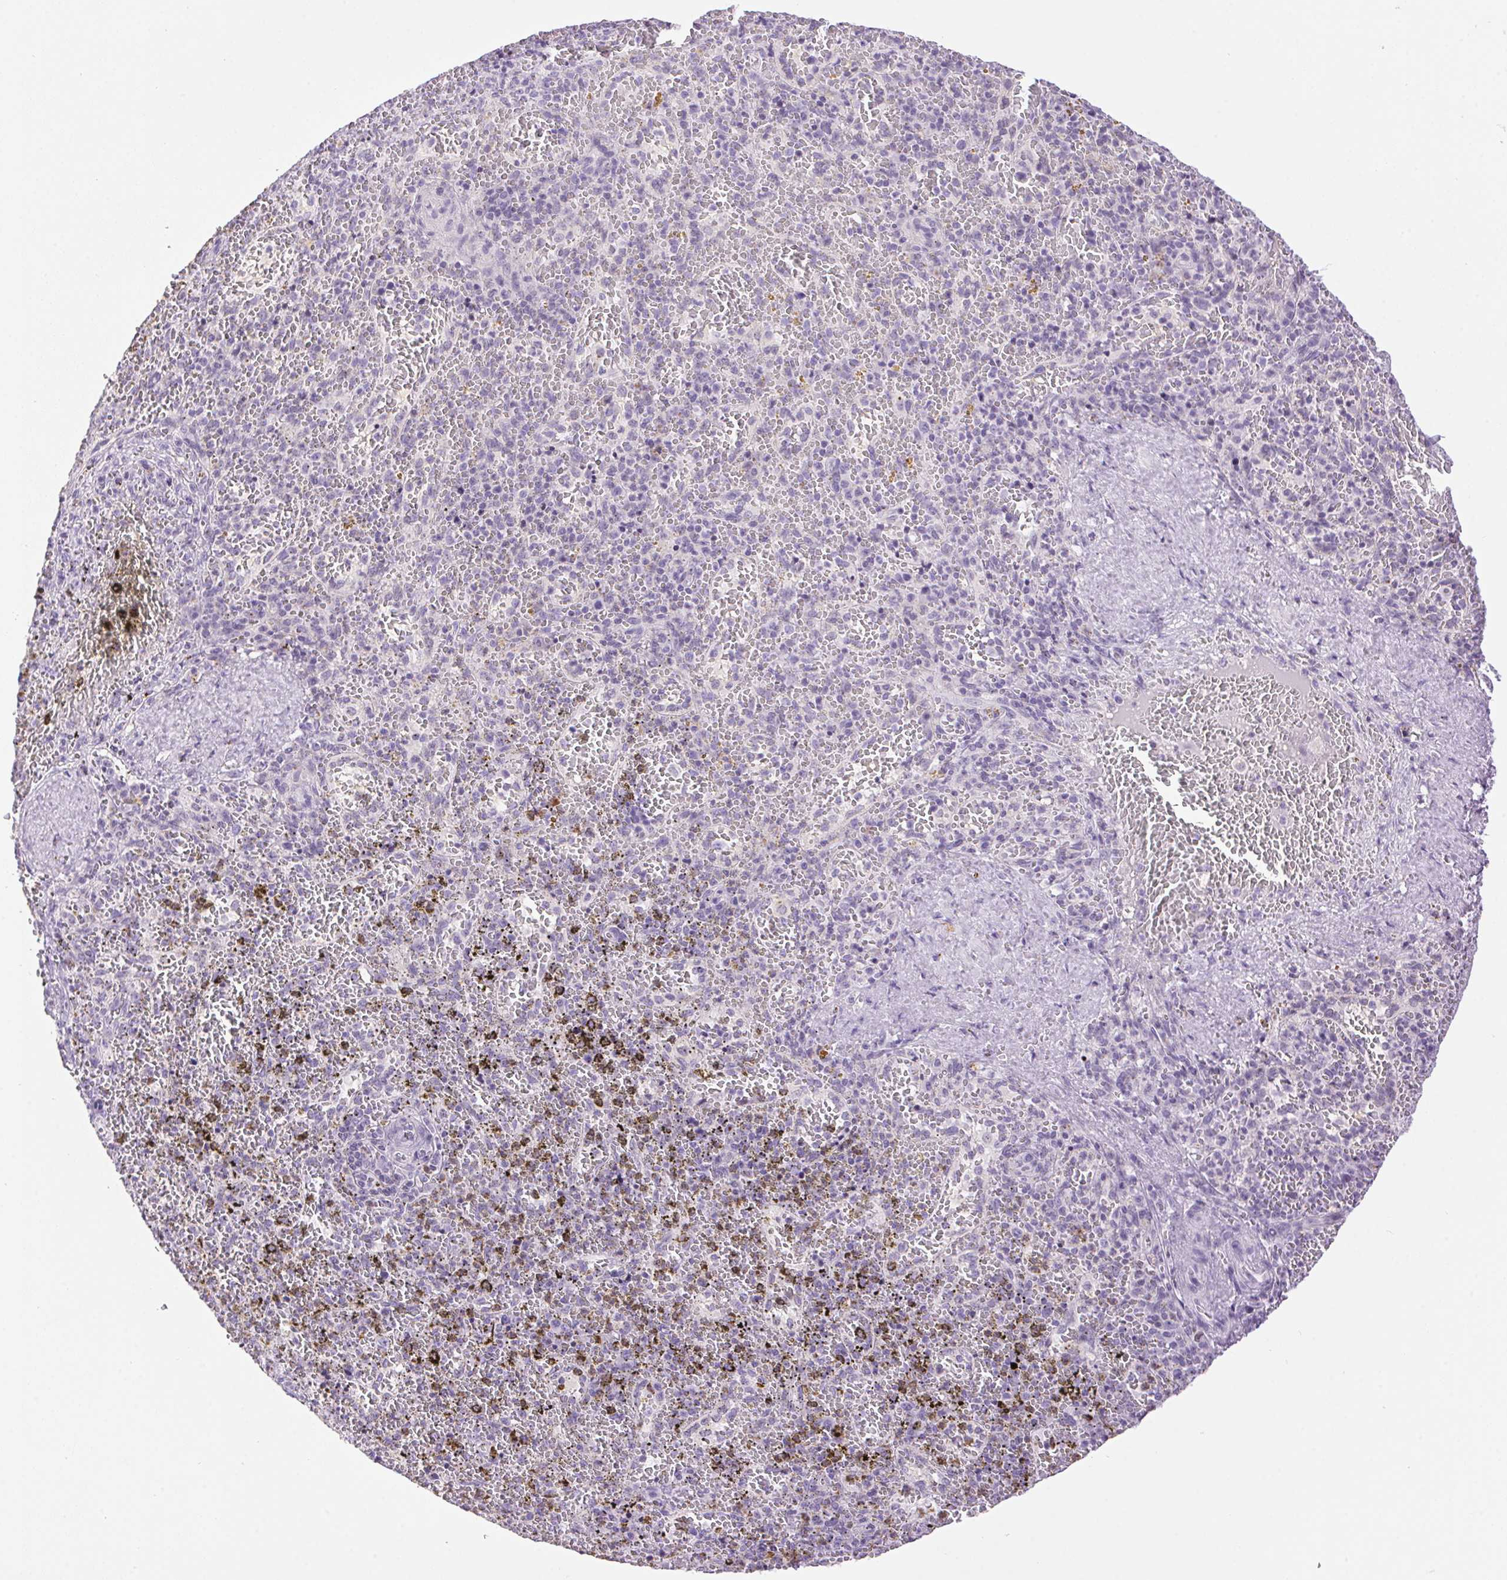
{"staining": {"intensity": "negative", "quantity": "none", "location": "none"}, "tissue": "spleen", "cell_type": "Cells in red pulp", "image_type": "normal", "snomed": [{"axis": "morphology", "description": "Normal tissue, NOS"}, {"axis": "topography", "description": "Spleen"}], "caption": "Spleen was stained to show a protein in brown. There is no significant positivity in cells in red pulp. (DAB IHC, high magnification).", "gene": "TMEM88B", "patient": {"sex": "female", "age": 50}}